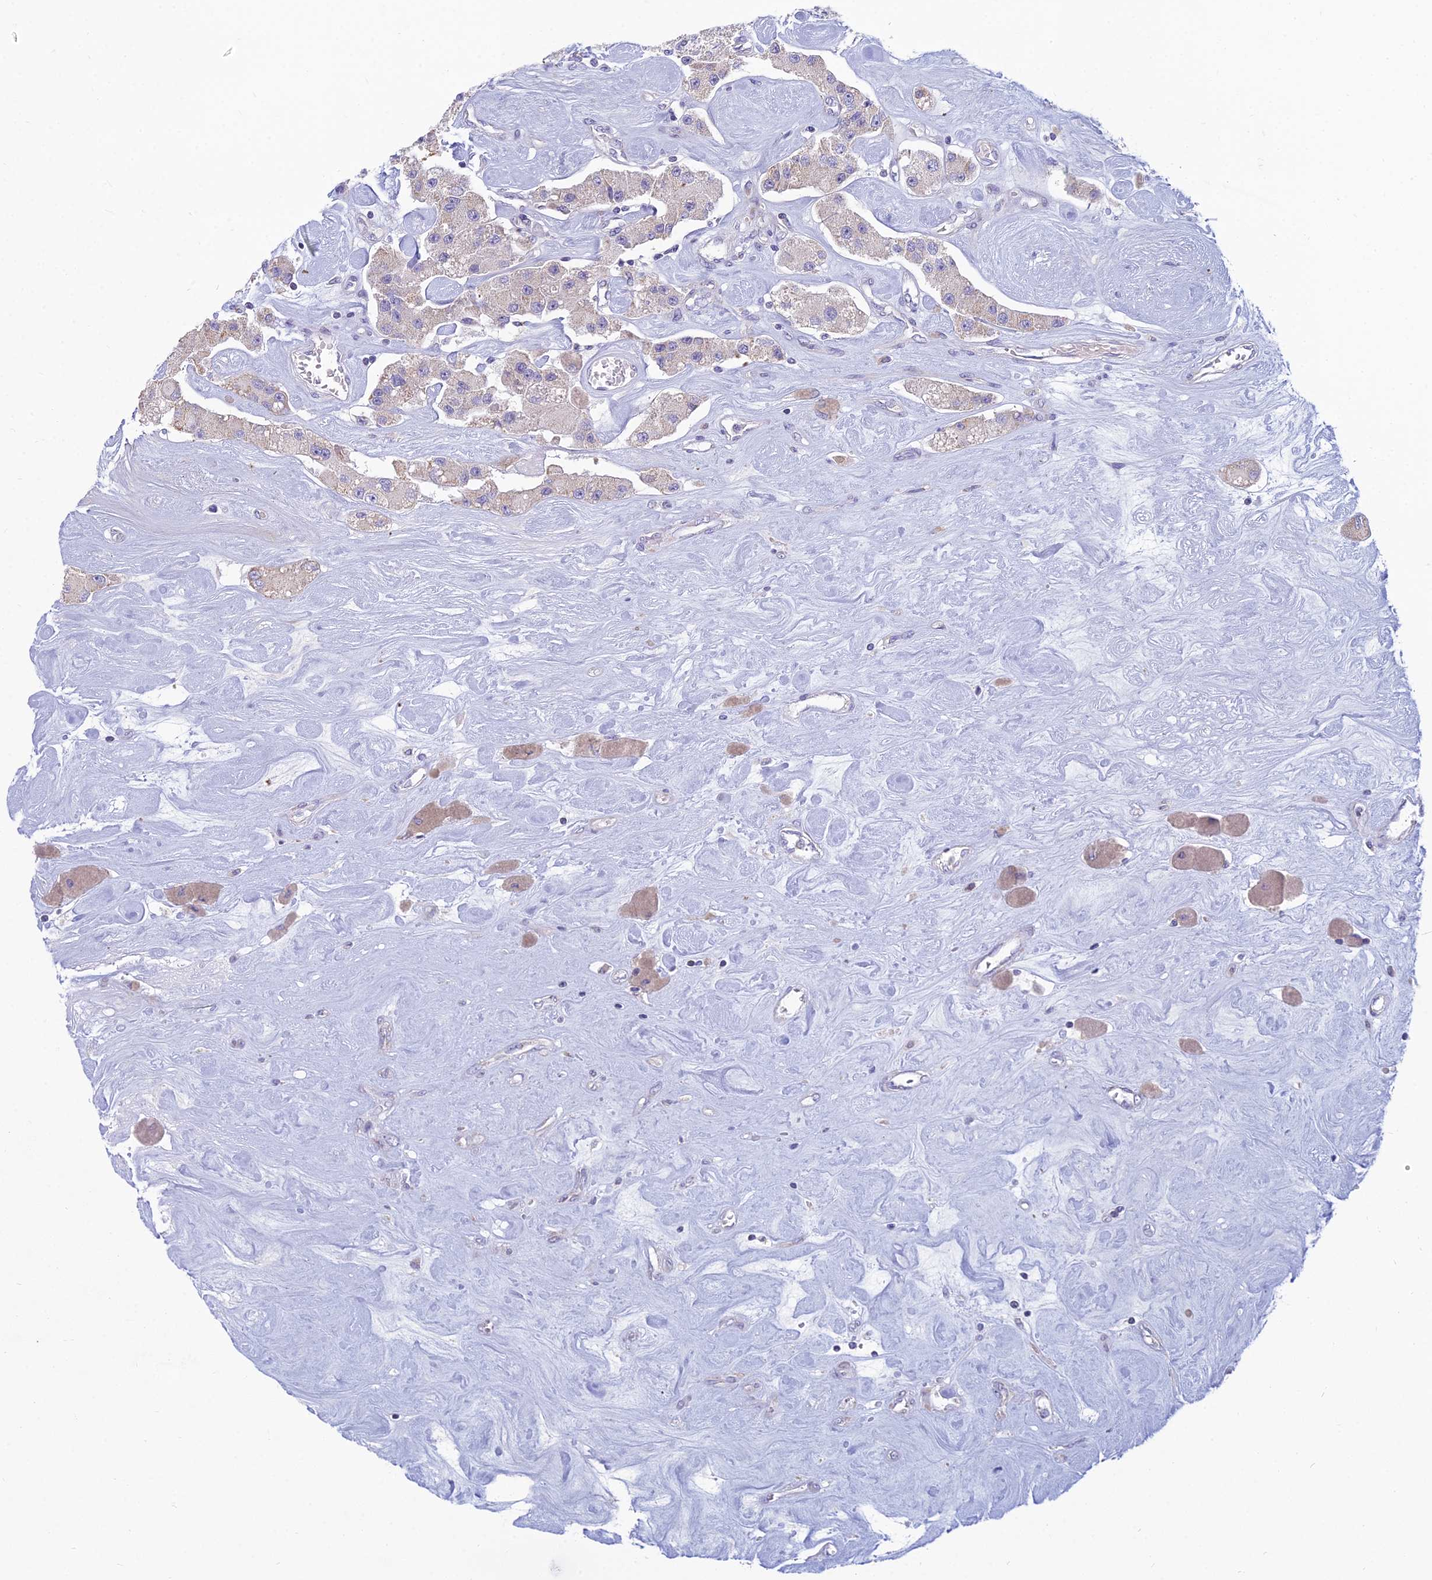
{"staining": {"intensity": "weak", "quantity": ">75%", "location": "cytoplasmic/membranous"}, "tissue": "carcinoid", "cell_type": "Tumor cells", "image_type": "cancer", "snomed": [{"axis": "morphology", "description": "Carcinoid, malignant, NOS"}, {"axis": "topography", "description": "Pancreas"}], "caption": "This photomicrograph demonstrates carcinoid (malignant) stained with immunohistochemistry to label a protein in brown. The cytoplasmic/membranous of tumor cells show weak positivity for the protein. Nuclei are counter-stained blue.", "gene": "CFAP206", "patient": {"sex": "male", "age": 41}}